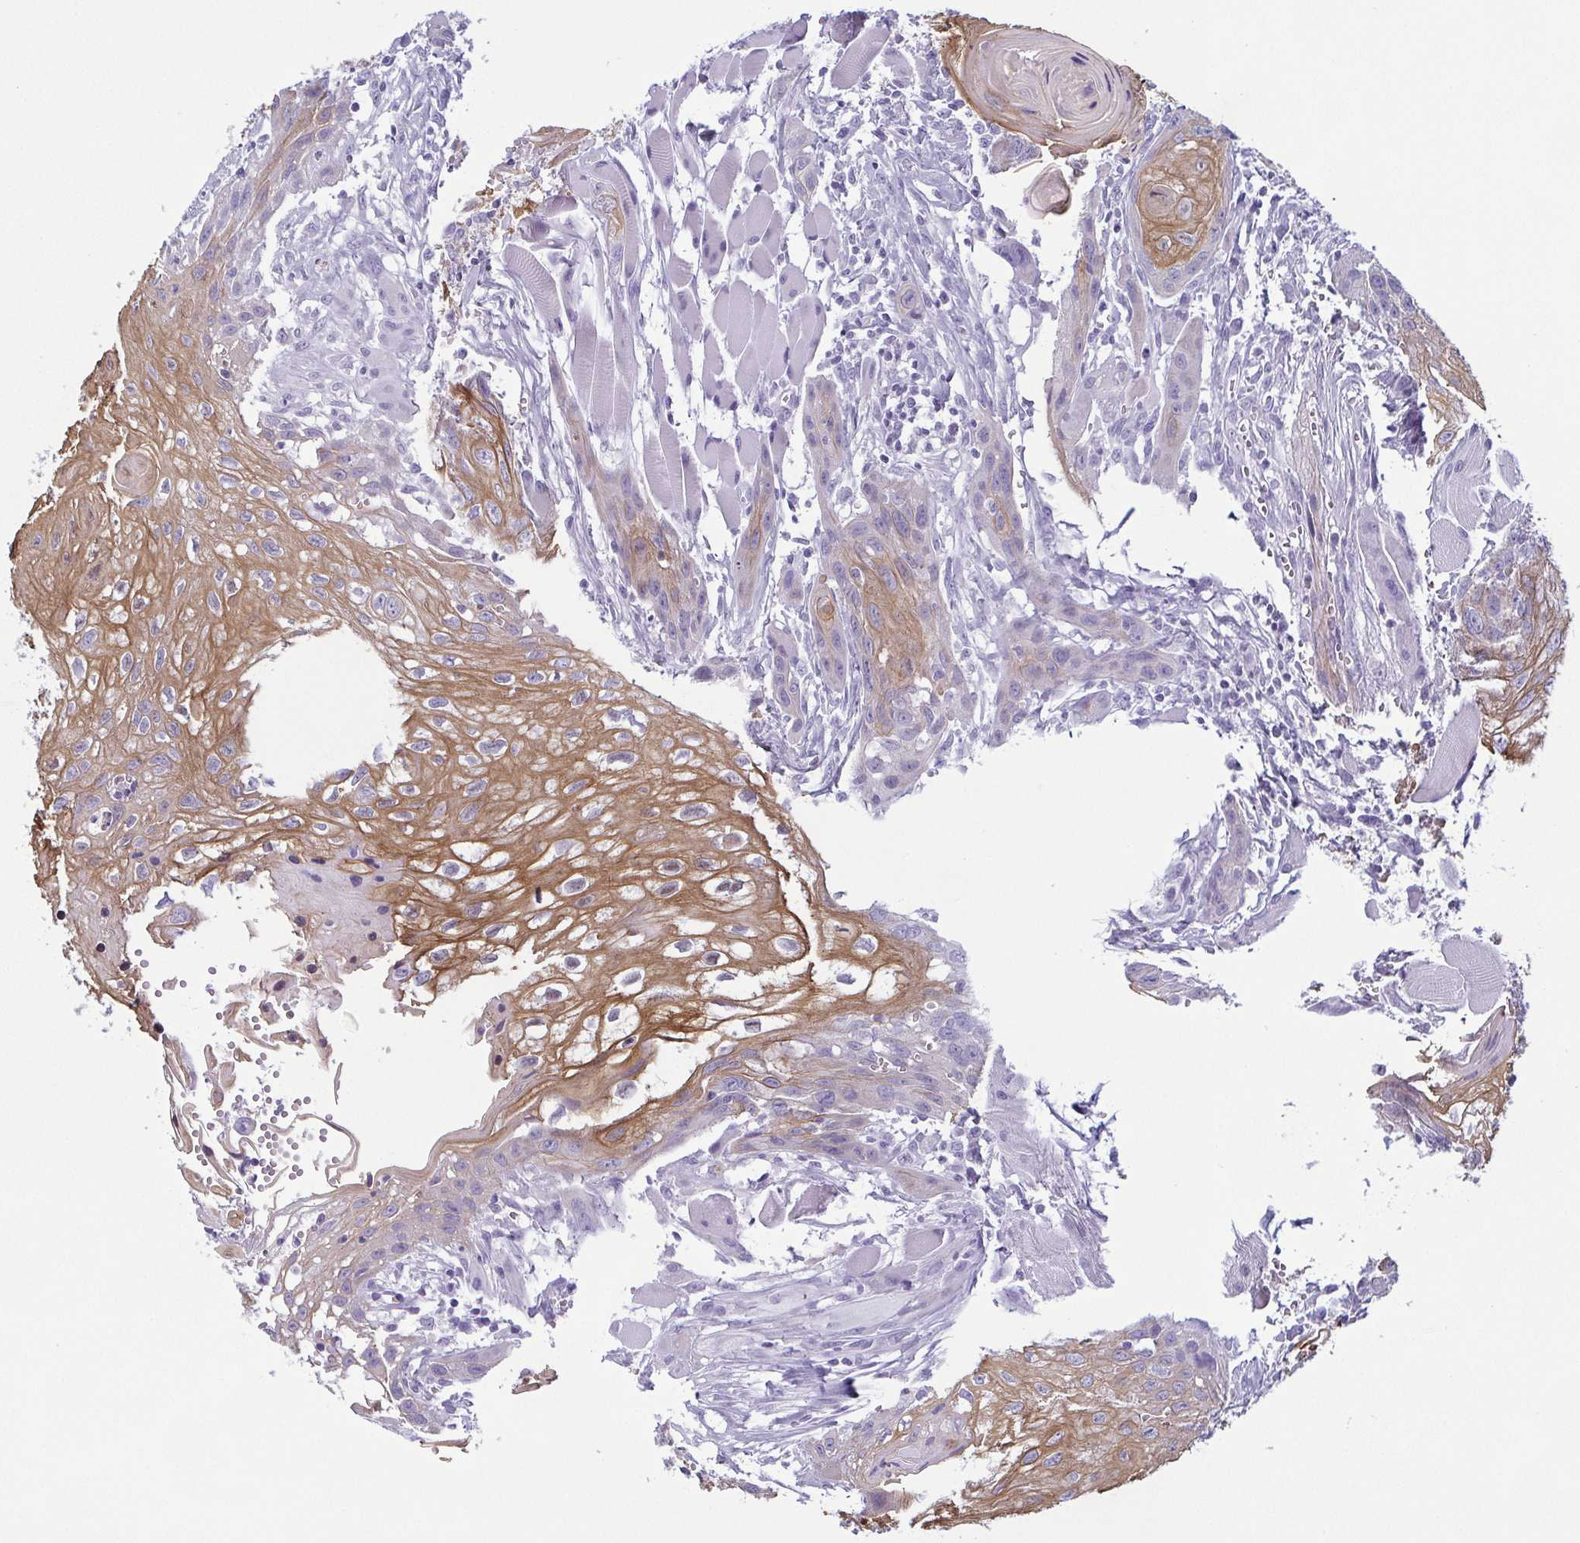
{"staining": {"intensity": "moderate", "quantity": "25%-75%", "location": "cytoplasmic/membranous"}, "tissue": "head and neck cancer", "cell_type": "Tumor cells", "image_type": "cancer", "snomed": [{"axis": "morphology", "description": "Squamous cell carcinoma, NOS"}, {"axis": "topography", "description": "Oral tissue"}, {"axis": "topography", "description": "Head-Neck"}], "caption": "High-magnification brightfield microscopy of head and neck squamous cell carcinoma stained with DAB (3,3'-diaminobenzidine) (brown) and counterstained with hematoxylin (blue). tumor cells exhibit moderate cytoplasmic/membranous staining is seen in about25%-75% of cells.", "gene": "KRT78", "patient": {"sex": "male", "age": 58}}